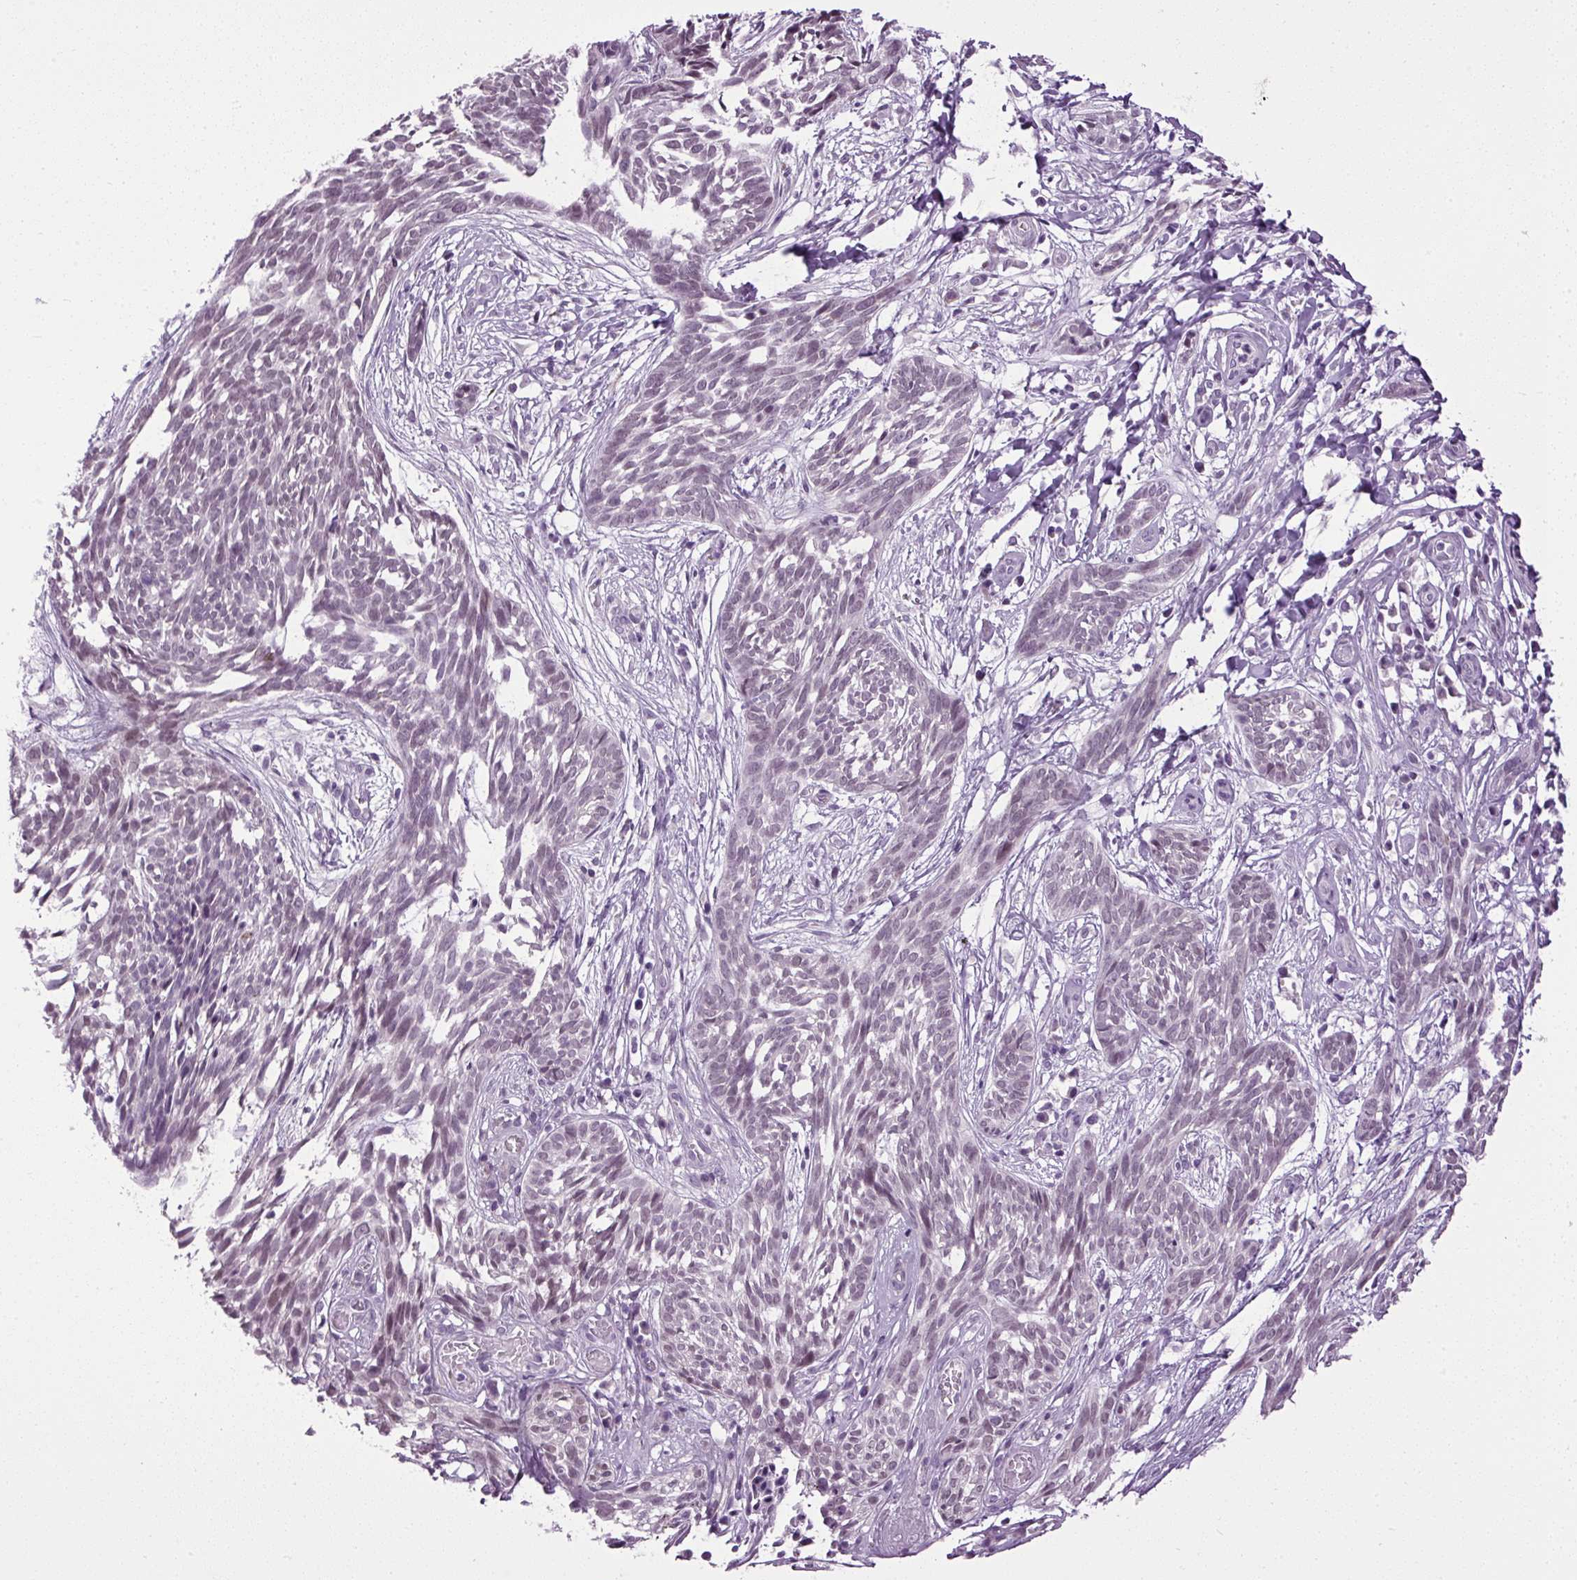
{"staining": {"intensity": "weak", "quantity": "<25%", "location": "nuclear"}, "tissue": "skin cancer", "cell_type": "Tumor cells", "image_type": "cancer", "snomed": [{"axis": "morphology", "description": "Basal cell carcinoma"}, {"axis": "topography", "description": "Skin"}, {"axis": "topography", "description": "Skin, foot"}], "caption": "Tumor cells are negative for protein expression in human skin cancer (basal cell carcinoma).", "gene": "A1CF", "patient": {"sex": "female", "age": 86}}